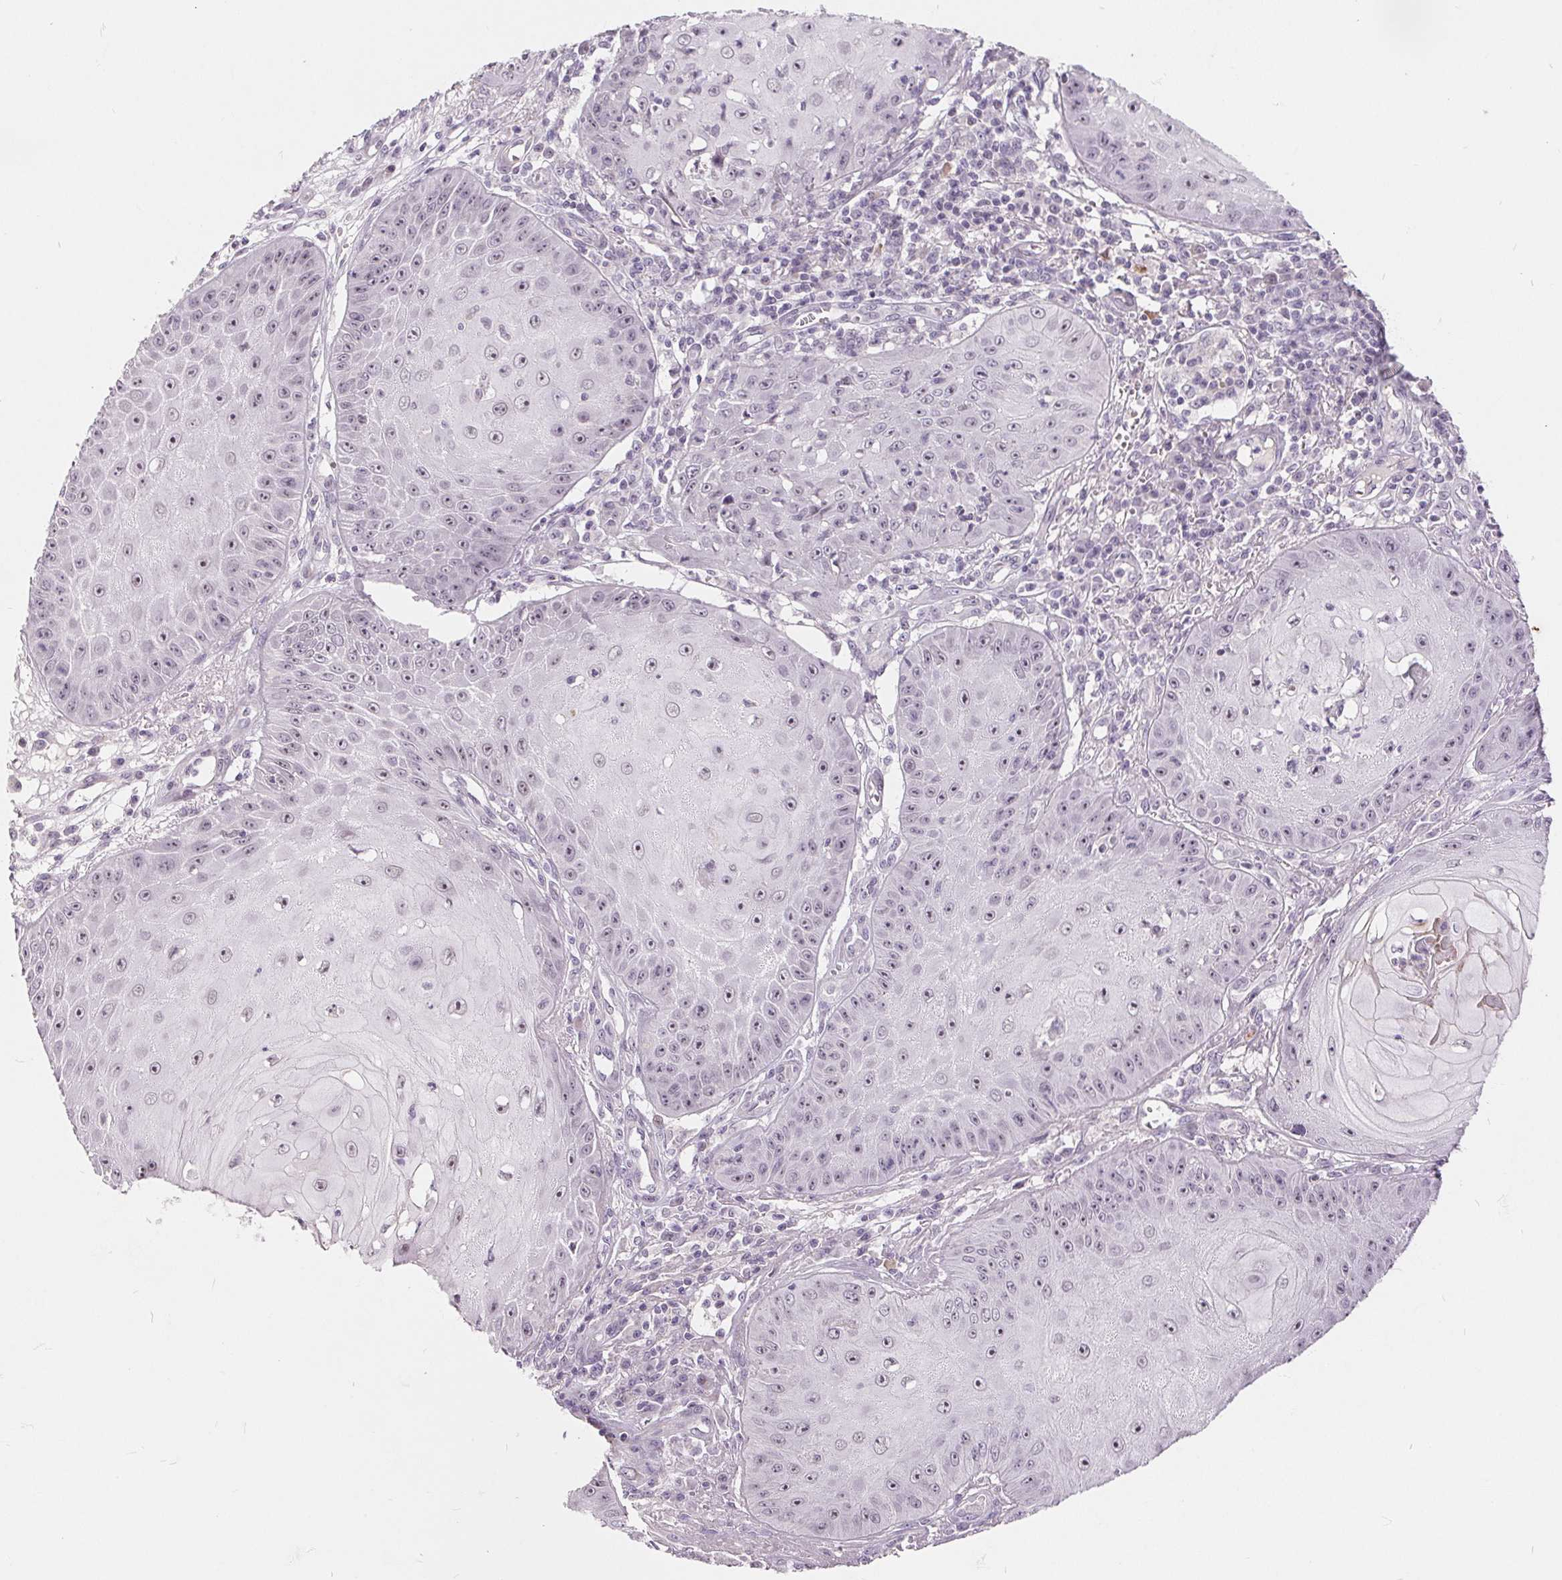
{"staining": {"intensity": "negative", "quantity": "none", "location": "none"}, "tissue": "skin cancer", "cell_type": "Tumor cells", "image_type": "cancer", "snomed": [{"axis": "morphology", "description": "Squamous cell carcinoma, NOS"}, {"axis": "topography", "description": "Skin"}], "caption": "A micrograph of human skin cancer is negative for staining in tumor cells.", "gene": "NRG2", "patient": {"sex": "male", "age": 70}}